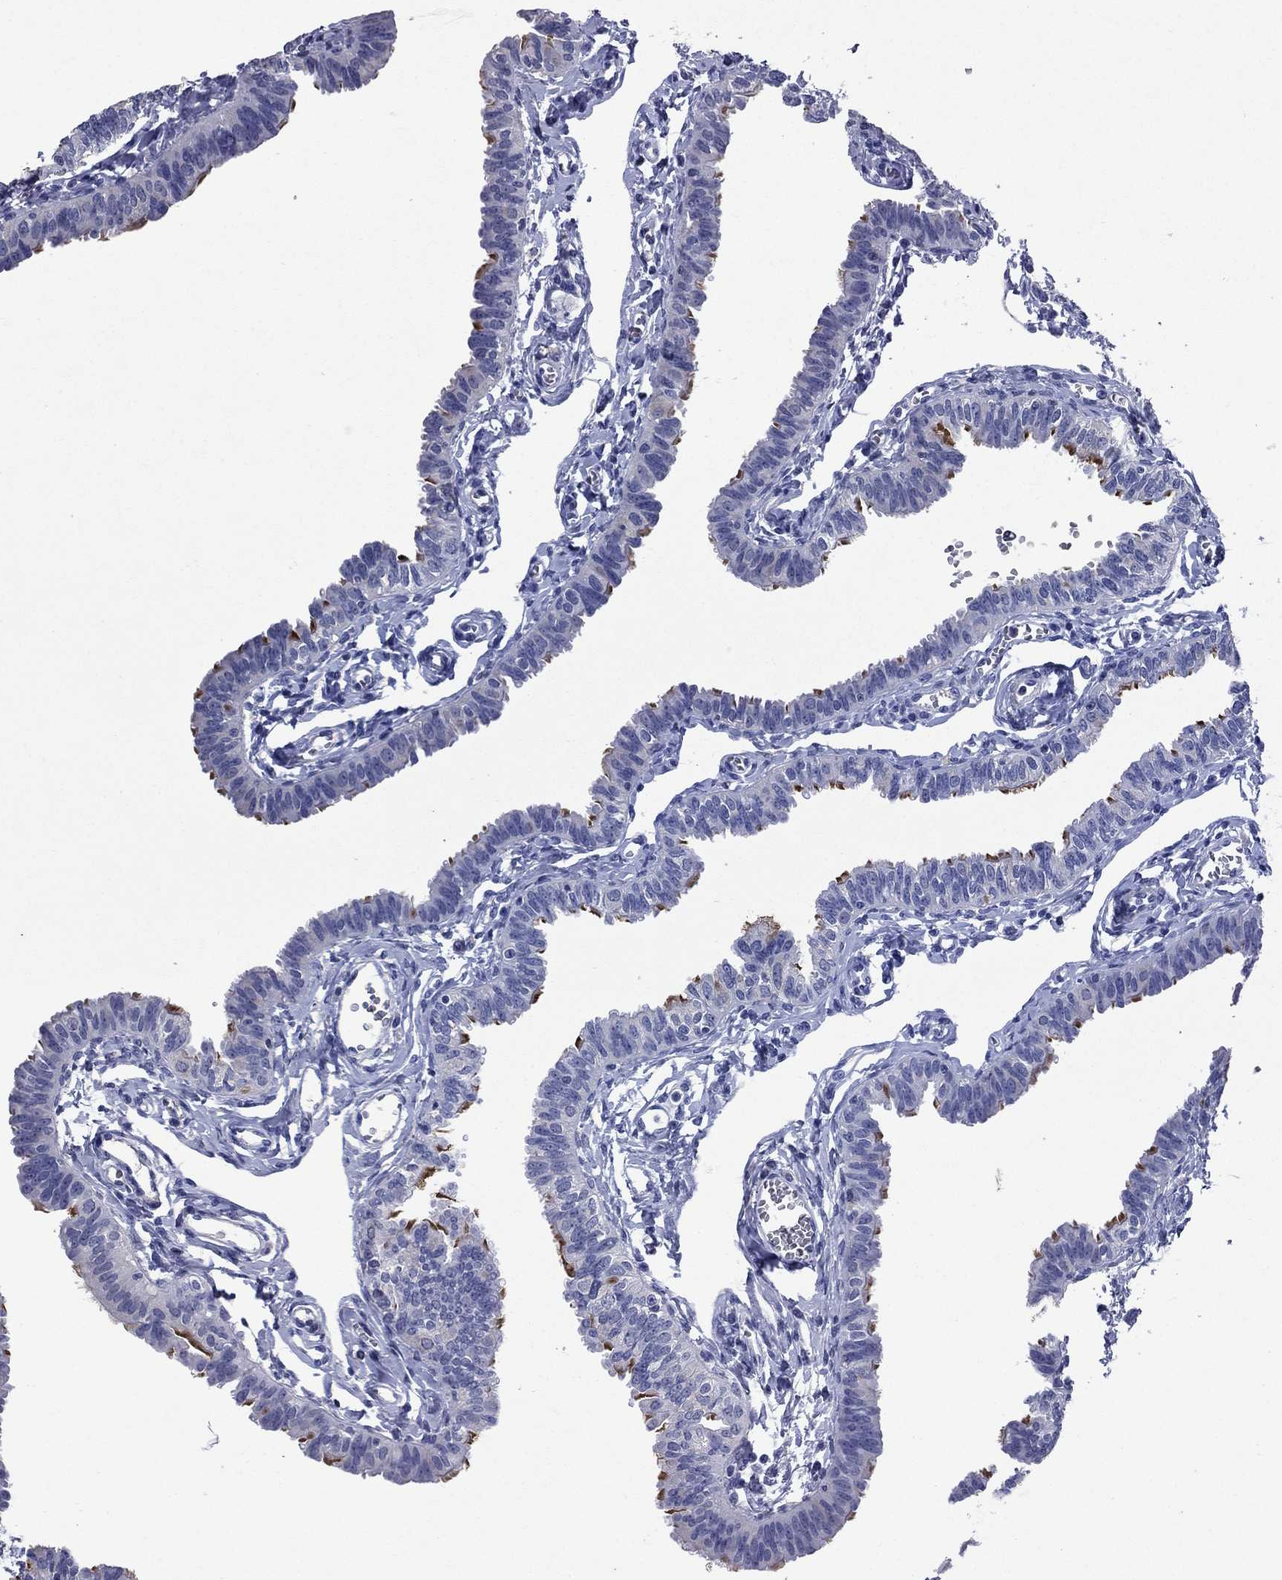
{"staining": {"intensity": "strong", "quantity": "<25%", "location": "cytoplasmic/membranous"}, "tissue": "fallopian tube", "cell_type": "Glandular cells", "image_type": "normal", "snomed": [{"axis": "morphology", "description": "Normal tissue, NOS"}, {"axis": "topography", "description": "Fallopian tube"}], "caption": "Glandular cells demonstrate medium levels of strong cytoplasmic/membranous positivity in approximately <25% of cells in normal fallopian tube. (DAB = brown stain, brightfield microscopy at high magnification).", "gene": "CFAP119", "patient": {"sex": "female", "age": 54}}